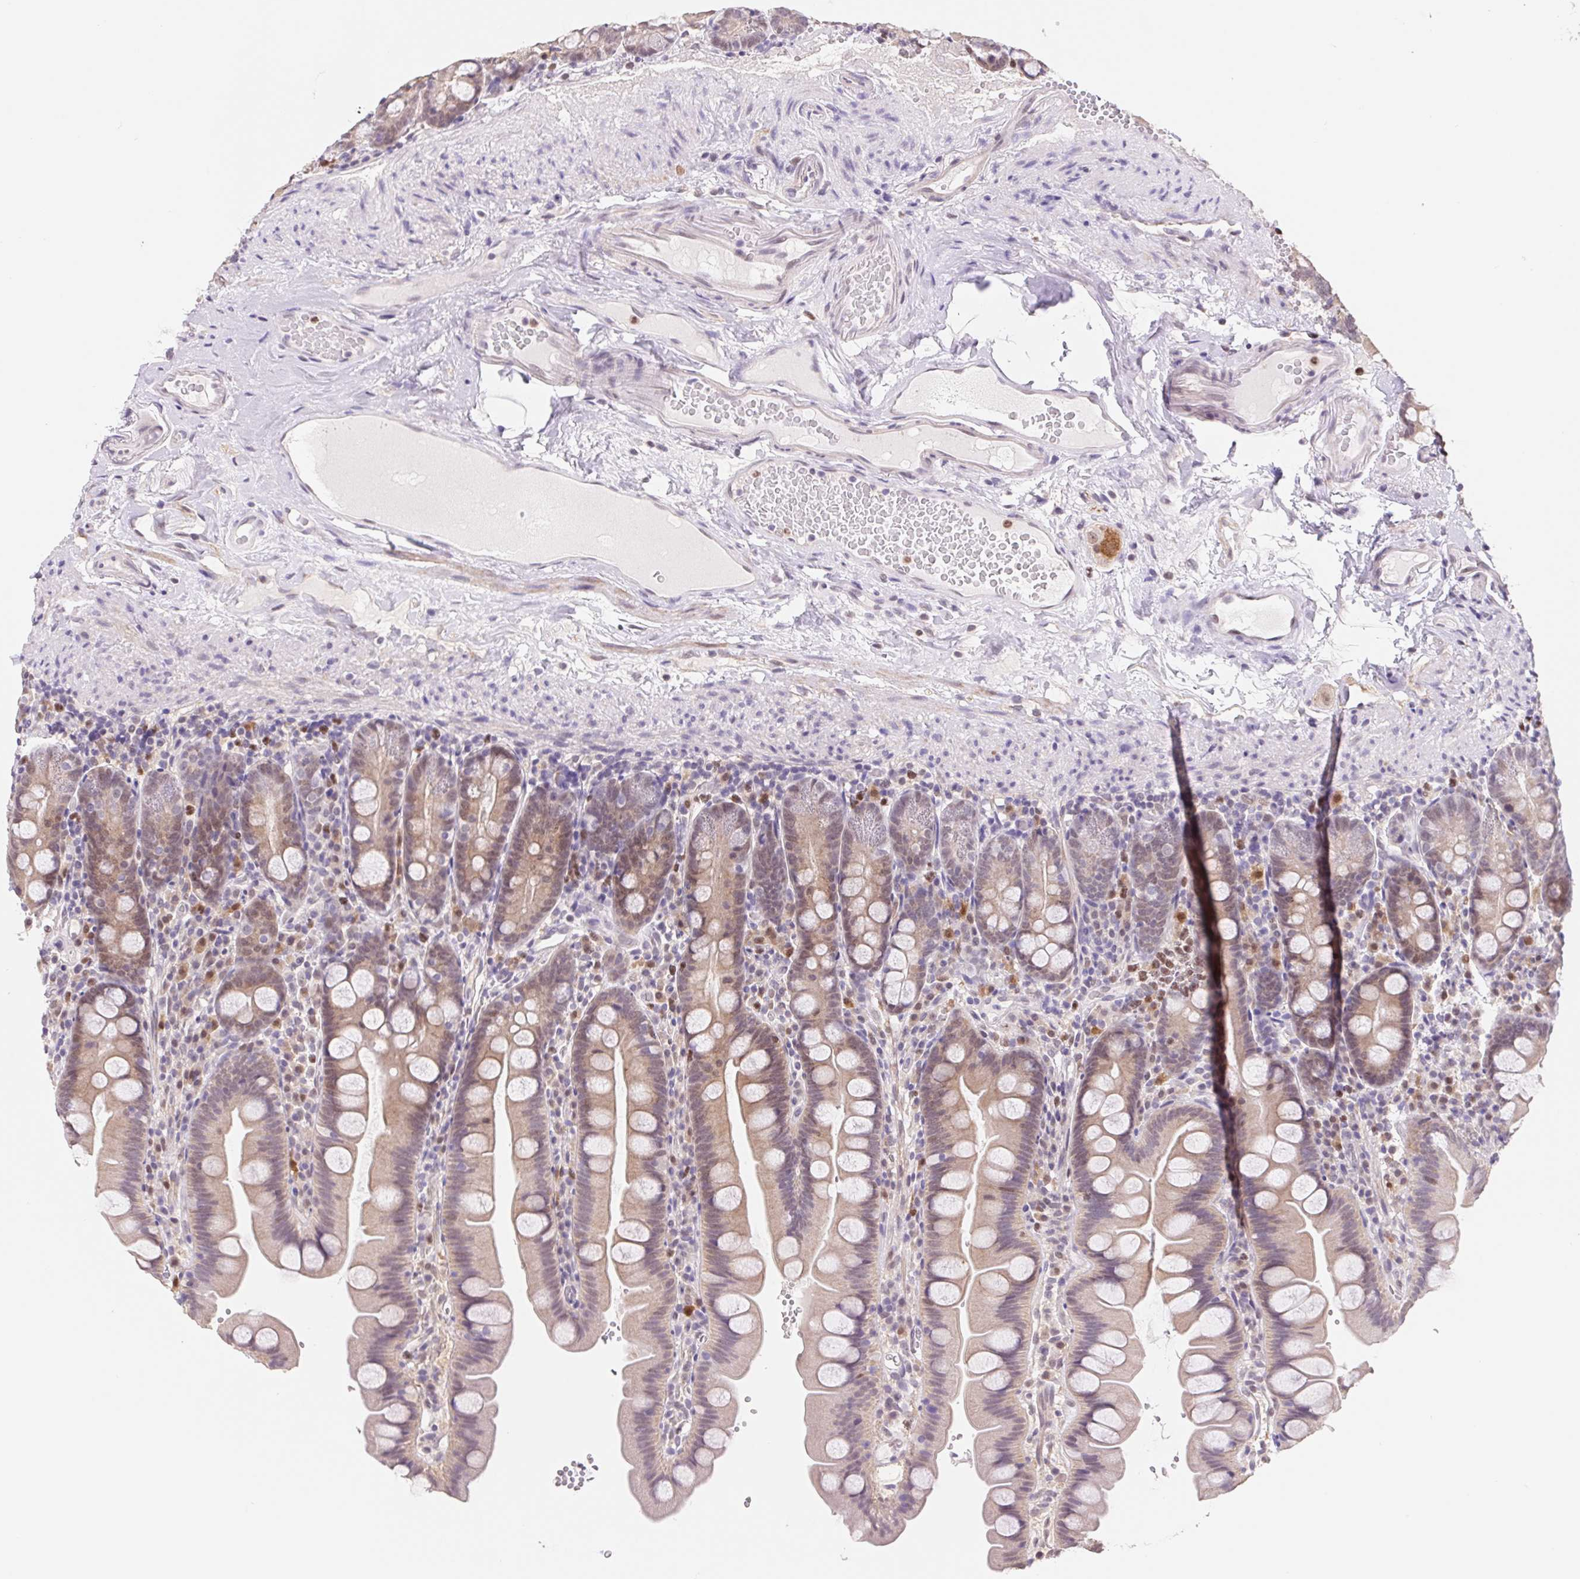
{"staining": {"intensity": "weak", "quantity": "25%-75%", "location": "cytoplasmic/membranous,nuclear"}, "tissue": "small intestine", "cell_type": "Glandular cells", "image_type": "normal", "snomed": [{"axis": "morphology", "description": "Normal tissue, NOS"}, {"axis": "topography", "description": "Small intestine"}], "caption": "A brown stain highlights weak cytoplasmic/membranous,nuclear expression of a protein in glandular cells of benign small intestine. (IHC, brightfield microscopy, high magnification).", "gene": "L3MBTL4", "patient": {"sex": "female", "age": 68}}